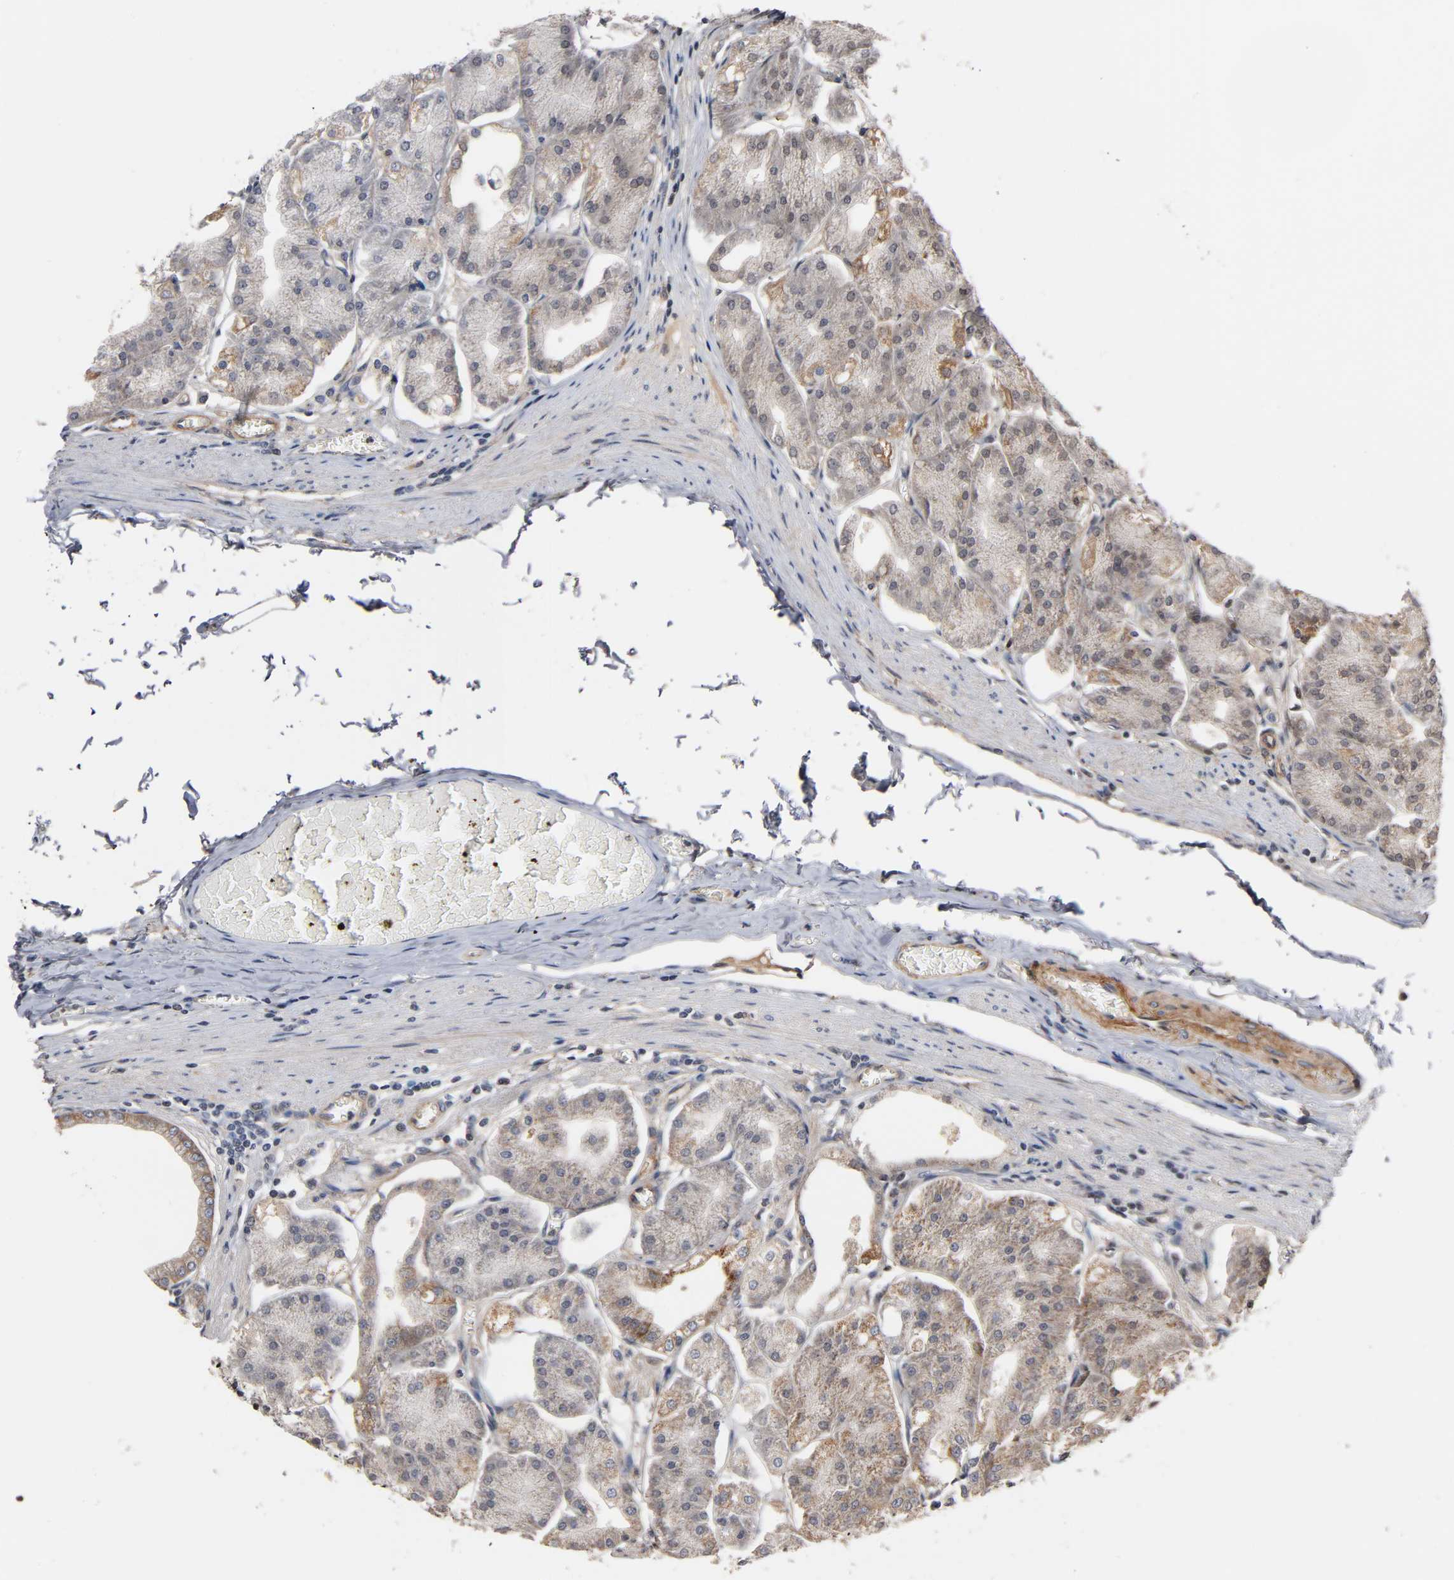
{"staining": {"intensity": "moderate", "quantity": "<25%", "location": "cytoplasmic/membranous"}, "tissue": "stomach", "cell_type": "Glandular cells", "image_type": "normal", "snomed": [{"axis": "morphology", "description": "Normal tissue, NOS"}, {"axis": "topography", "description": "Stomach, lower"}], "caption": "Protein expression analysis of benign stomach reveals moderate cytoplasmic/membranous expression in about <25% of glandular cells. (brown staining indicates protein expression, while blue staining denotes nuclei).", "gene": "ITGAV", "patient": {"sex": "male", "age": 71}}